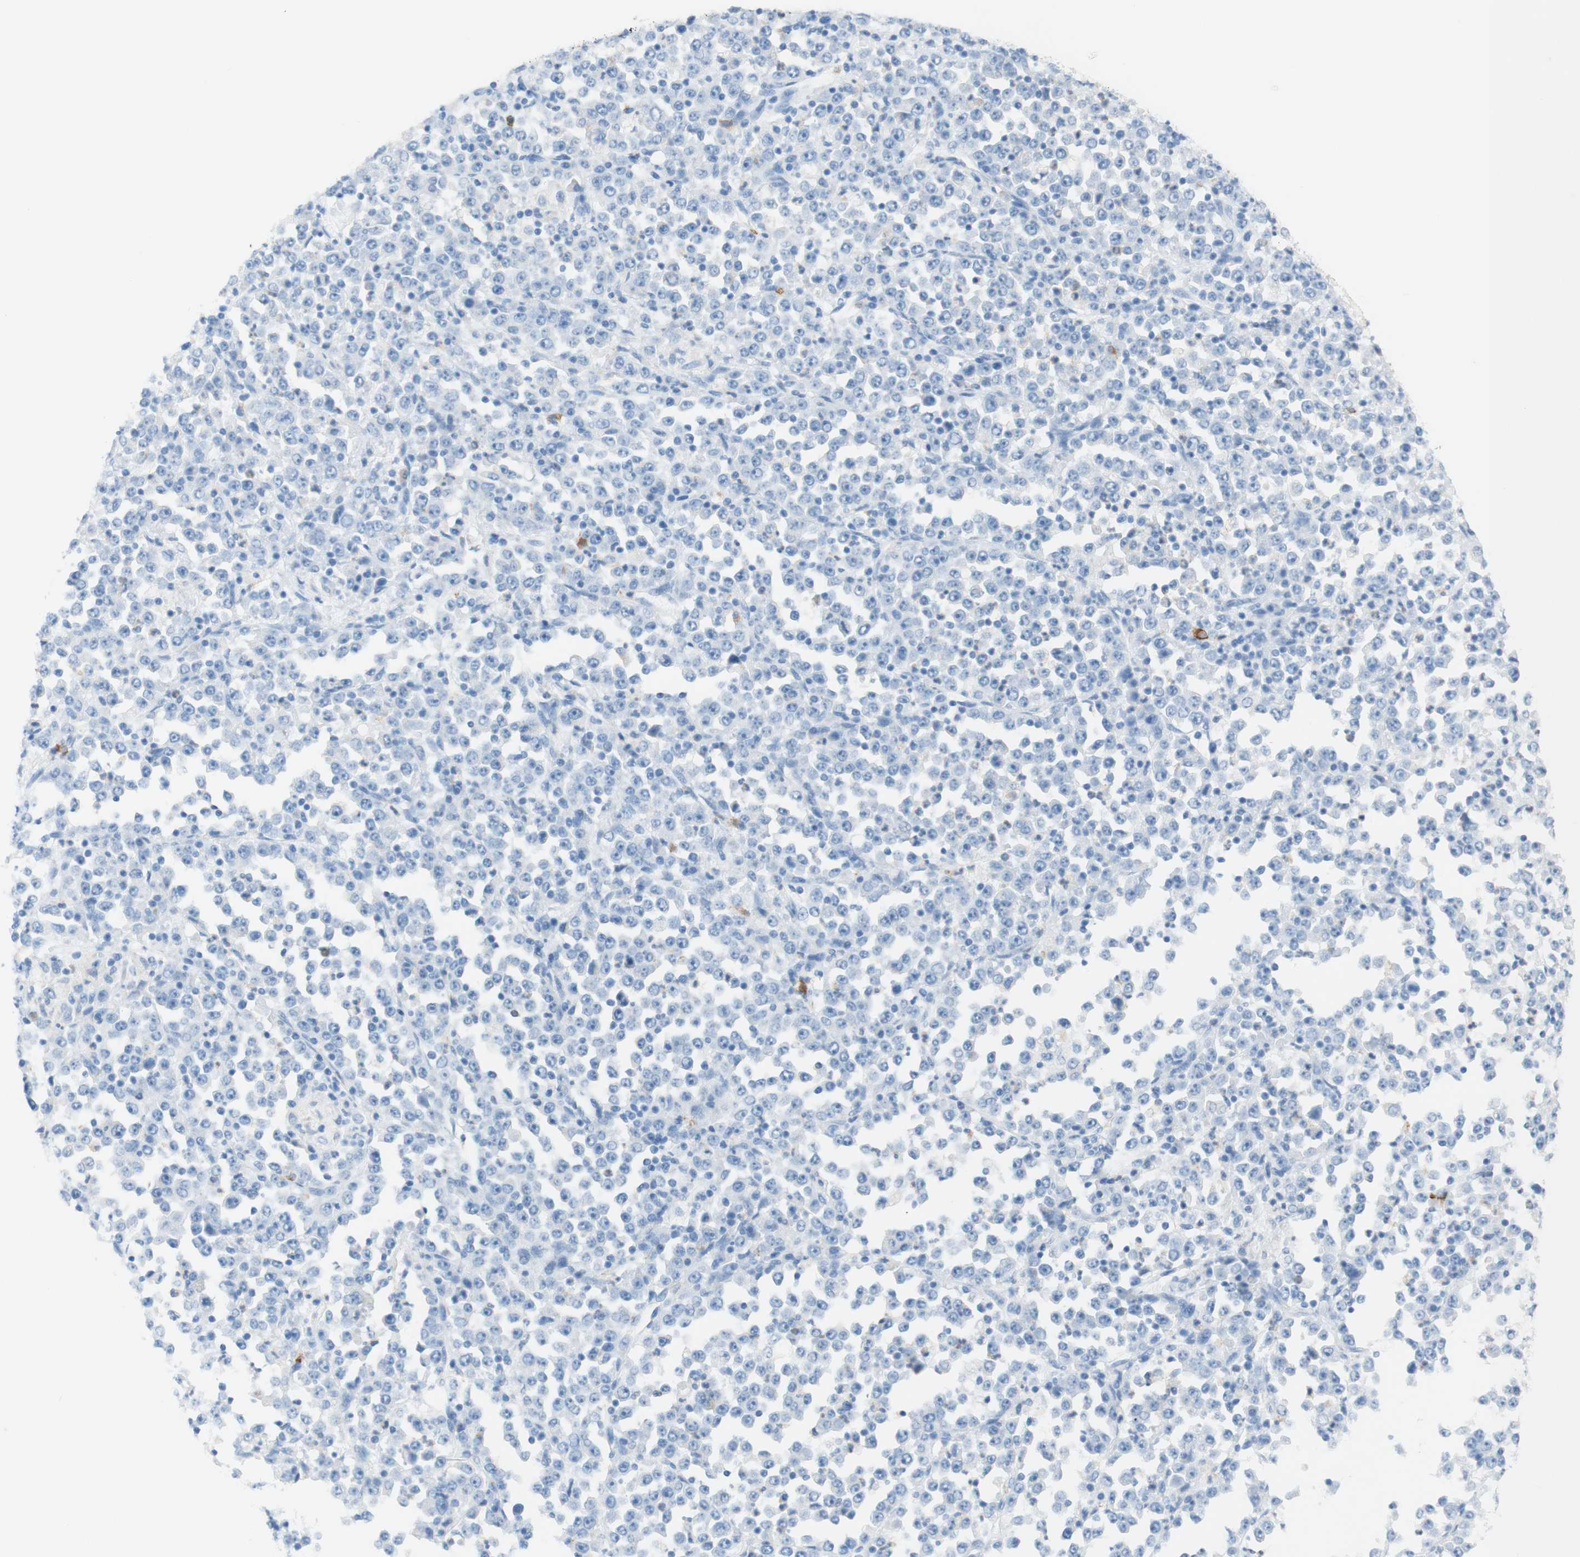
{"staining": {"intensity": "negative", "quantity": "none", "location": "none"}, "tissue": "stomach cancer", "cell_type": "Tumor cells", "image_type": "cancer", "snomed": [{"axis": "morphology", "description": "Normal tissue, NOS"}, {"axis": "morphology", "description": "Adenocarcinoma, NOS"}, {"axis": "topography", "description": "Stomach, upper"}, {"axis": "topography", "description": "Stomach"}], "caption": "Protein analysis of adenocarcinoma (stomach) reveals no significant positivity in tumor cells. The staining was performed using DAB to visualize the protein expression in brown, while the nuclei were stained in blue with hematoxylin (Magnification: 20x).", "gene": "CEACAM1", "patient": {"sex": "male", "age": 59}}